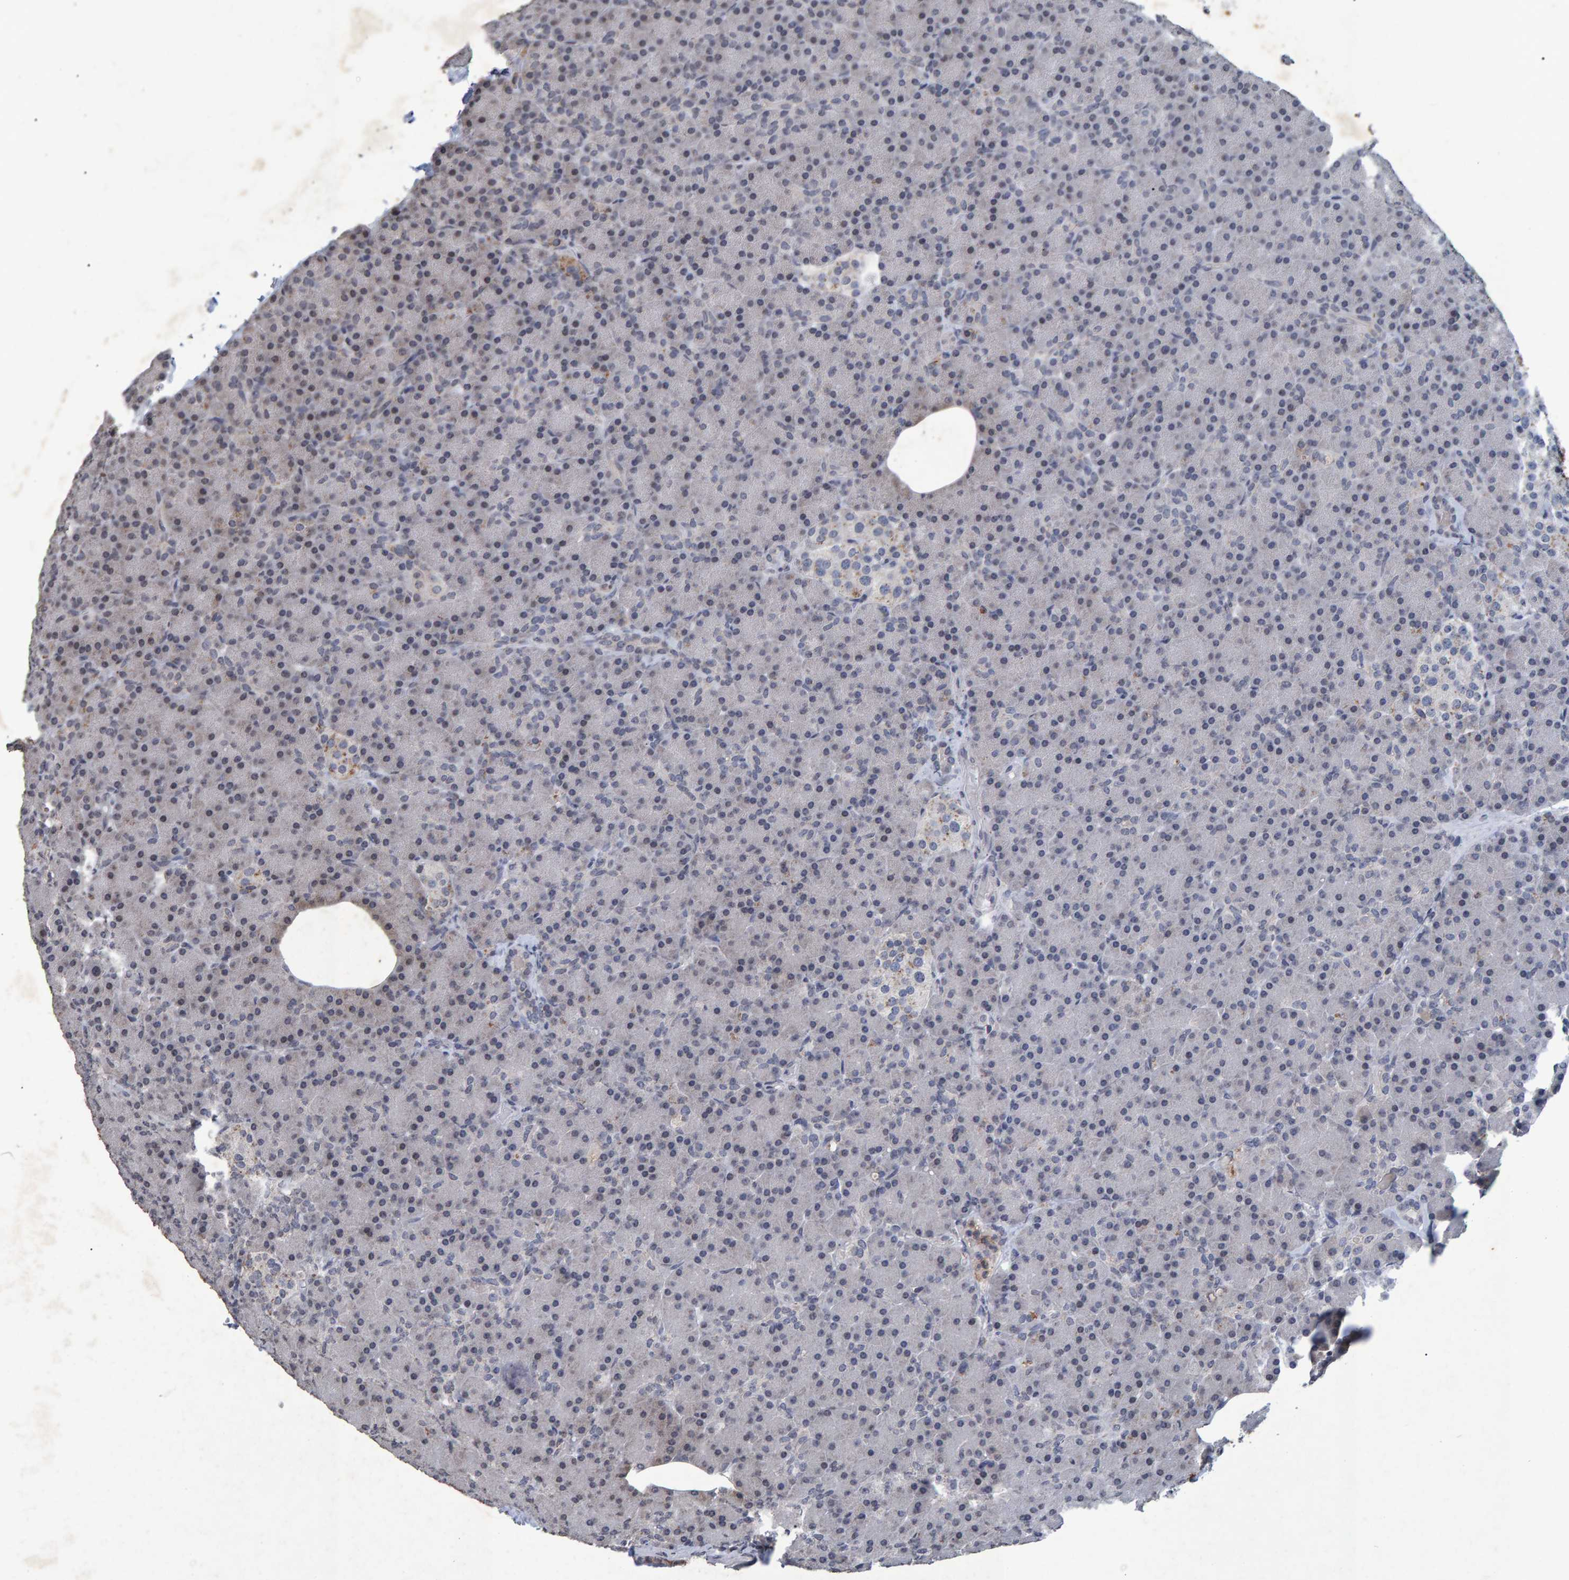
{"staining": {"intensity": "strong", "quantity": "25%-75%", "location": "cytoplasmic/membranous"}, "tissue": "pancreas", "cell_type": "Exocrine glandular cells", "image_type": "normal", "snomed": [{"axis": "morphology", "description": "Normal tissue, NOS"}, {"axis": "topography", "description": "Pancreas"}], "caption": "A brown stain highlights strong cytoplasmic/membranous staining of a protein in exocrine glandular cells of unremarkable pancreas.", "gene": "GALC", "patient": {"sex": "female", "age": 43}}